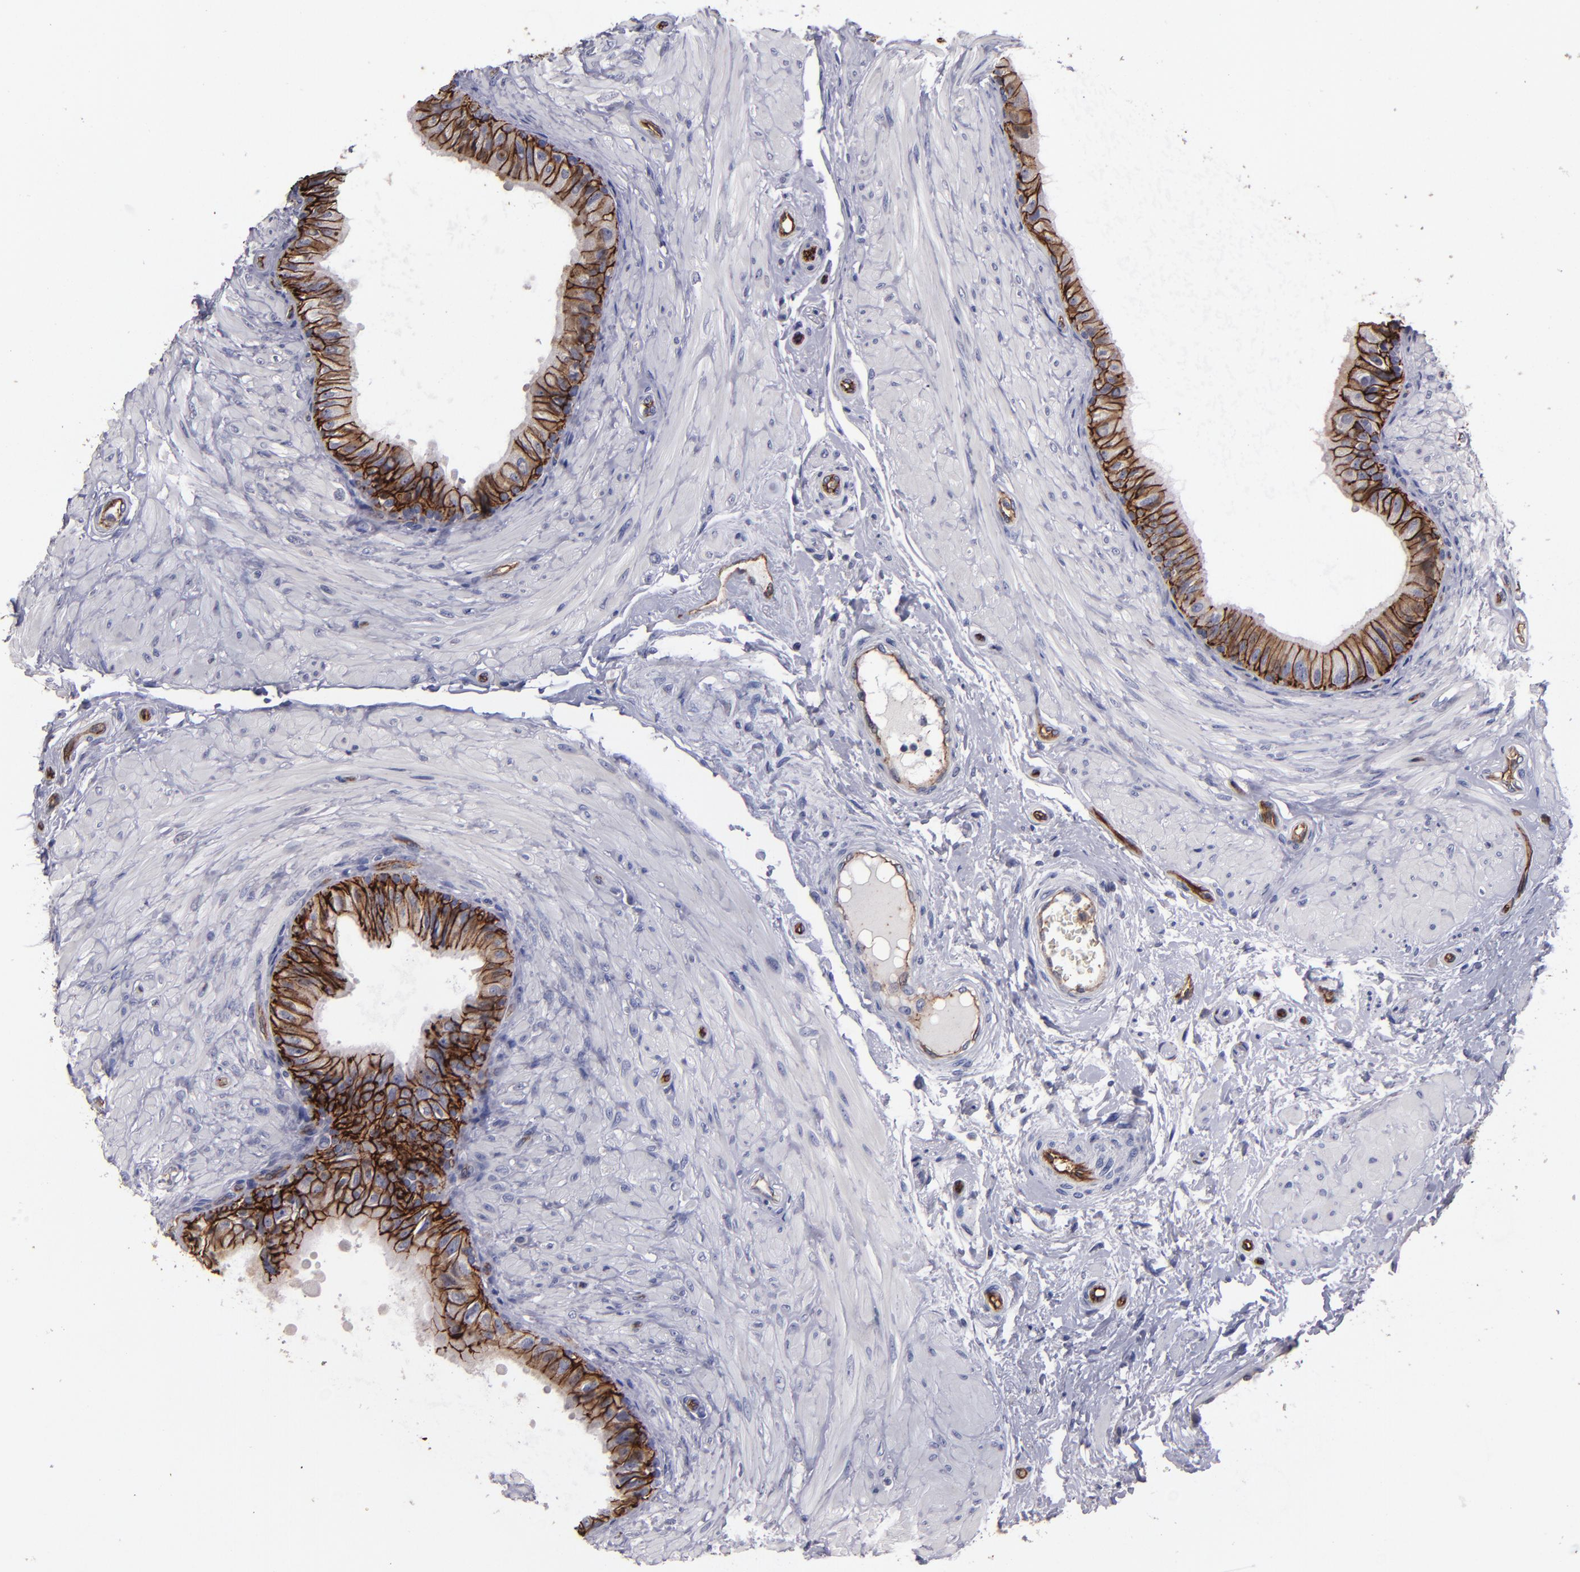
{"staining": {"intensity": "strong", "quantity": ">75%", "location": "cytoplasmic/membranous"}, "tissue": "epididymis", "cell_type": "Glandular cells", "image_type": "normal", "snomed": [{"axis": "morphology", "description": "Normal tissue, NOS"}, {"axis": "topography", "description": "Epididymis"}], "caption": "A high-resolution micrograph shows immunohistochemistry (IHC) staining of unremarkable epididymis, which exhibits strong cytoplasmic/membranous staining in approximately >75% of glandular cells.", "gene": "CLDN5", "patient": {"sex": "male", "age": 68}}